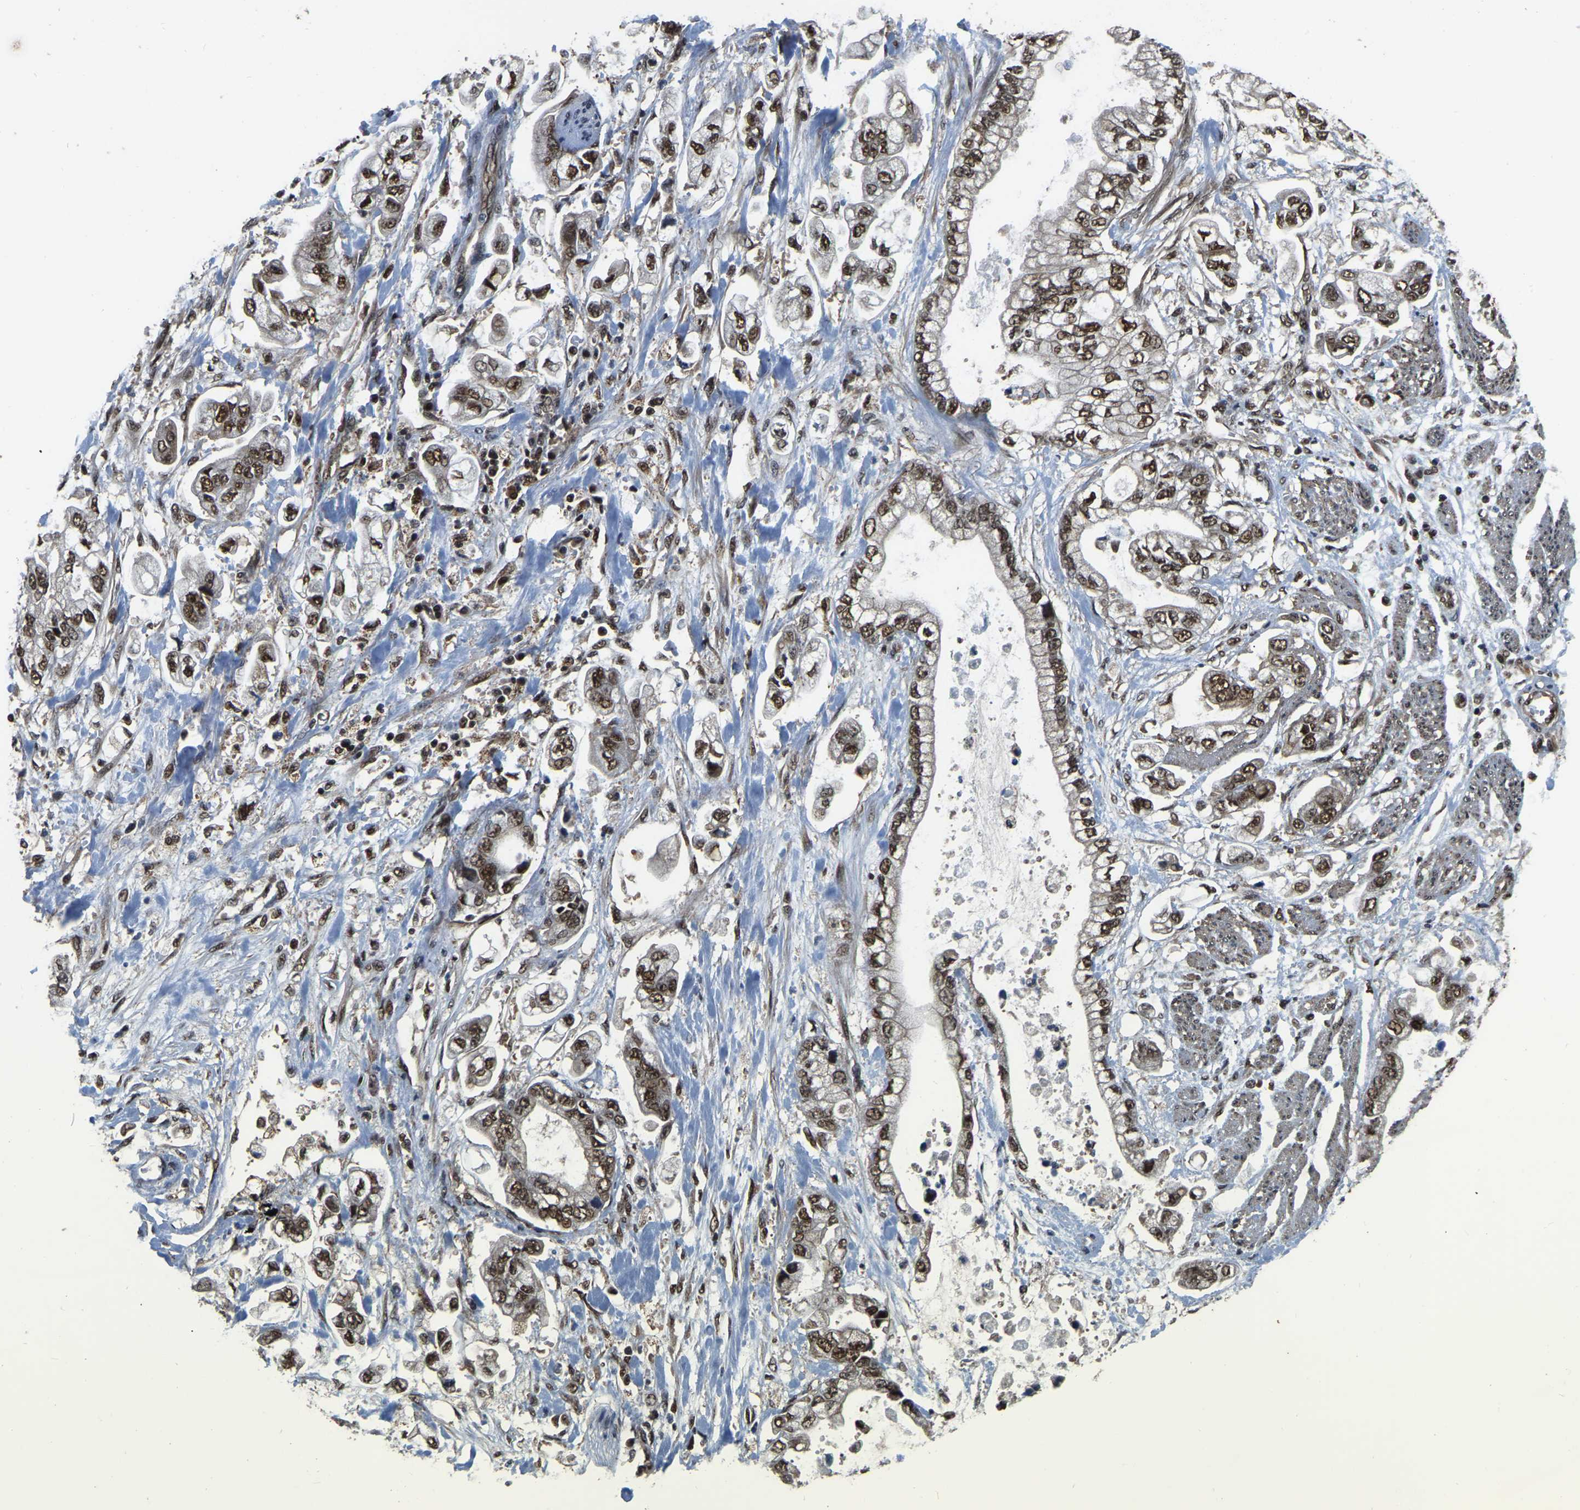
{"staining": {"intensity": "moderate", "quantity": ">75%", "location": "nuclear"}, "tissue": "stomach cancer", "cell_type": "Tumor cells", "image_type": "cancer", "snomed": [{"axis": "morphology", "description": "Normal tissue, NOS"}, {"axis": "morphology", "description": "Adenocarcinoma, NOS"}, {"axis": "topography", "description": "Stomach"}], "caption": "DAB immunohistochemical staining of human stomach adenocarcinoma demonstrates moderate nuclear protein expression in about >75% of tumor cells. The staining was performed using DAB to visualize the protein expression in brown, while the nuclei were stained in blue with hematoxylin (Magnification: 20x).", "gene": "CIAO1", "patient": {"sex": "male", "age": 62}}